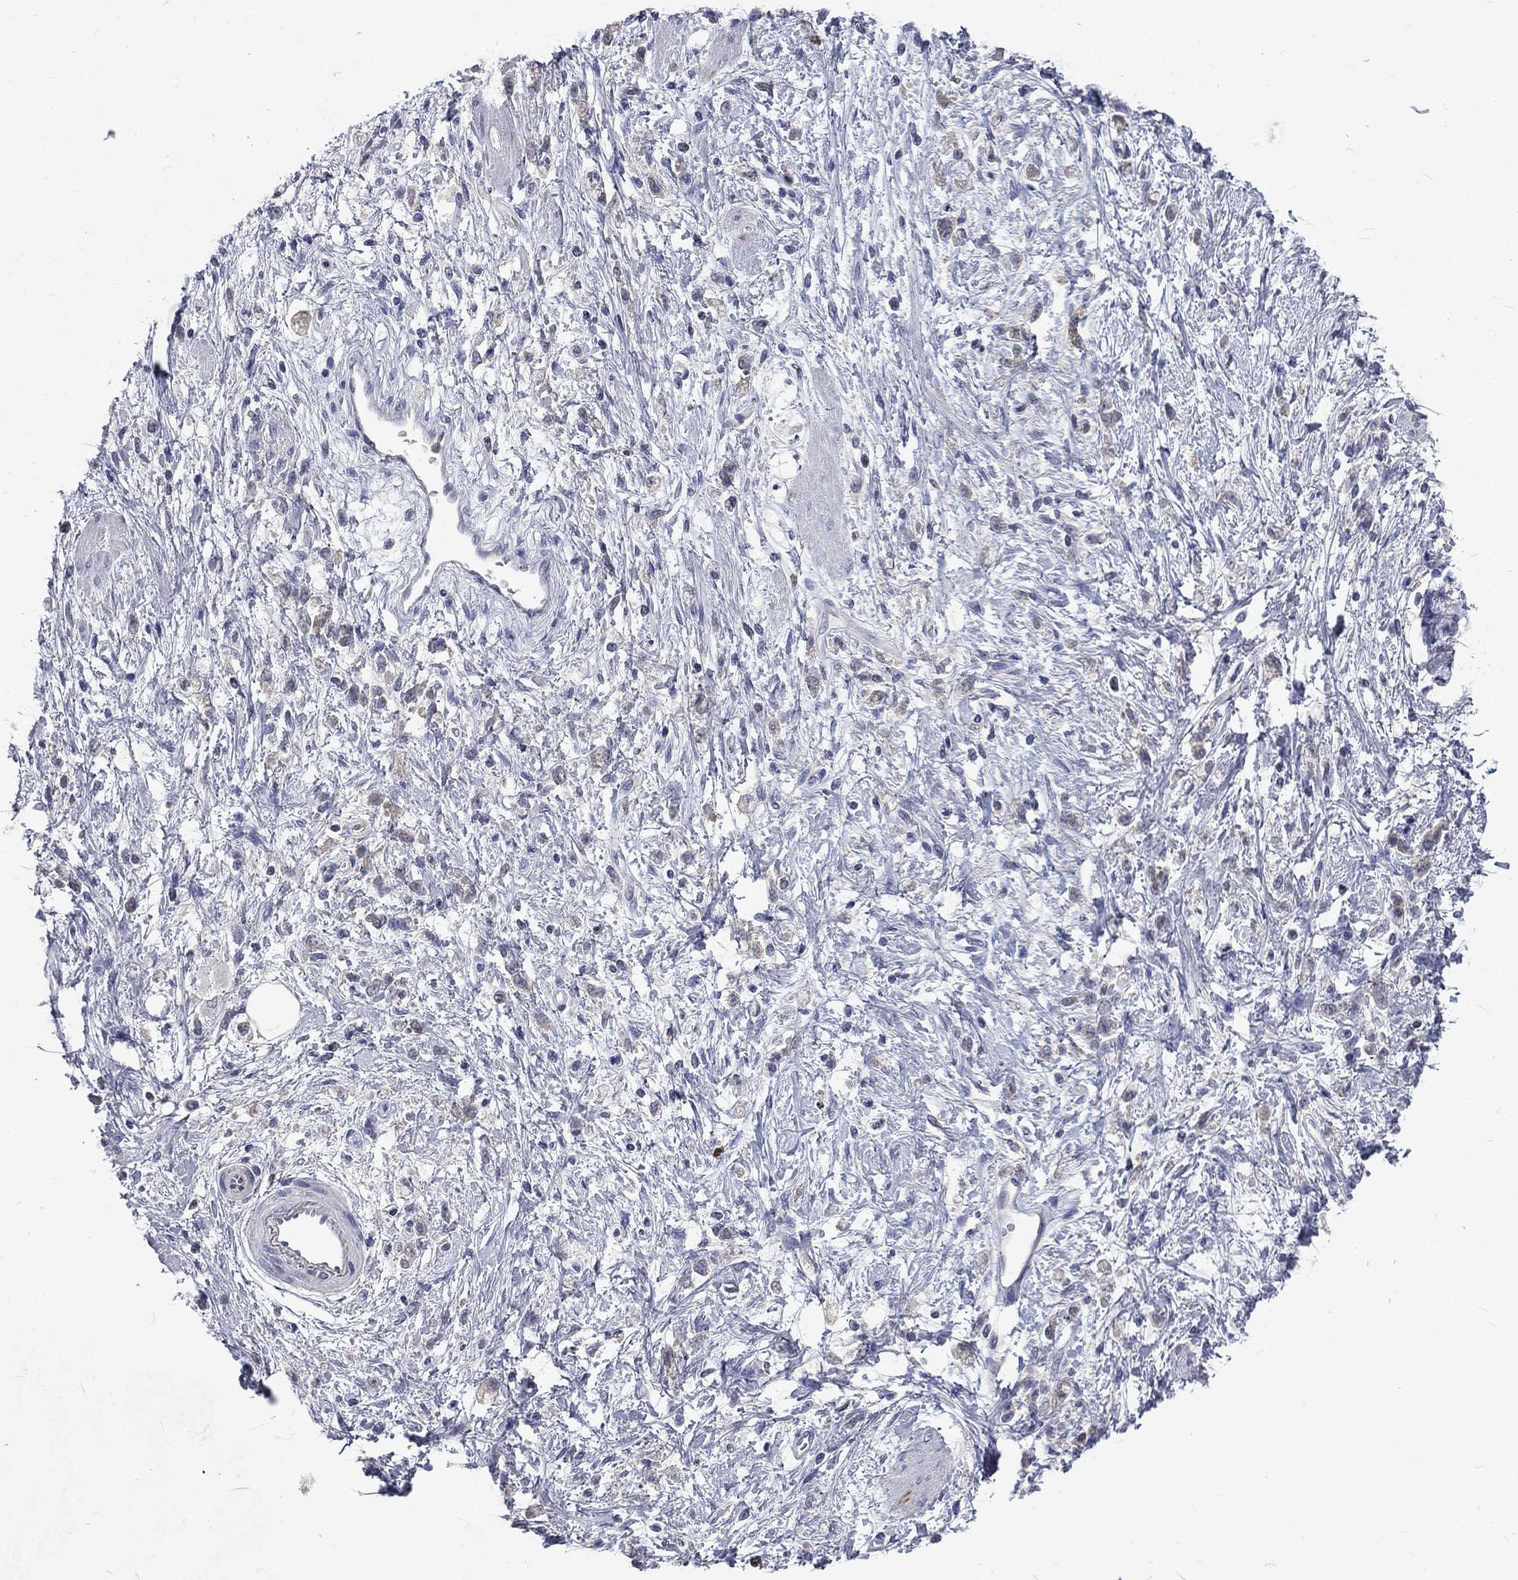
{"staining": {"intensity": "negative", "quantity": "none", "location": "none"}, "tissue": "stomach cancer", "cell_type": "Tumor cells", "image_type": "cancer", "snomed": [{"axis": "morphology", "description": "Adenocarcinoma, NOS"}, {"axis": "topography", "description": "Stomach"}], "caption": "Tumor cells are negative for brown protein staining in stomach cancer.", "gene": "CA12", "patient": {"sex": "female", "age": 60}}